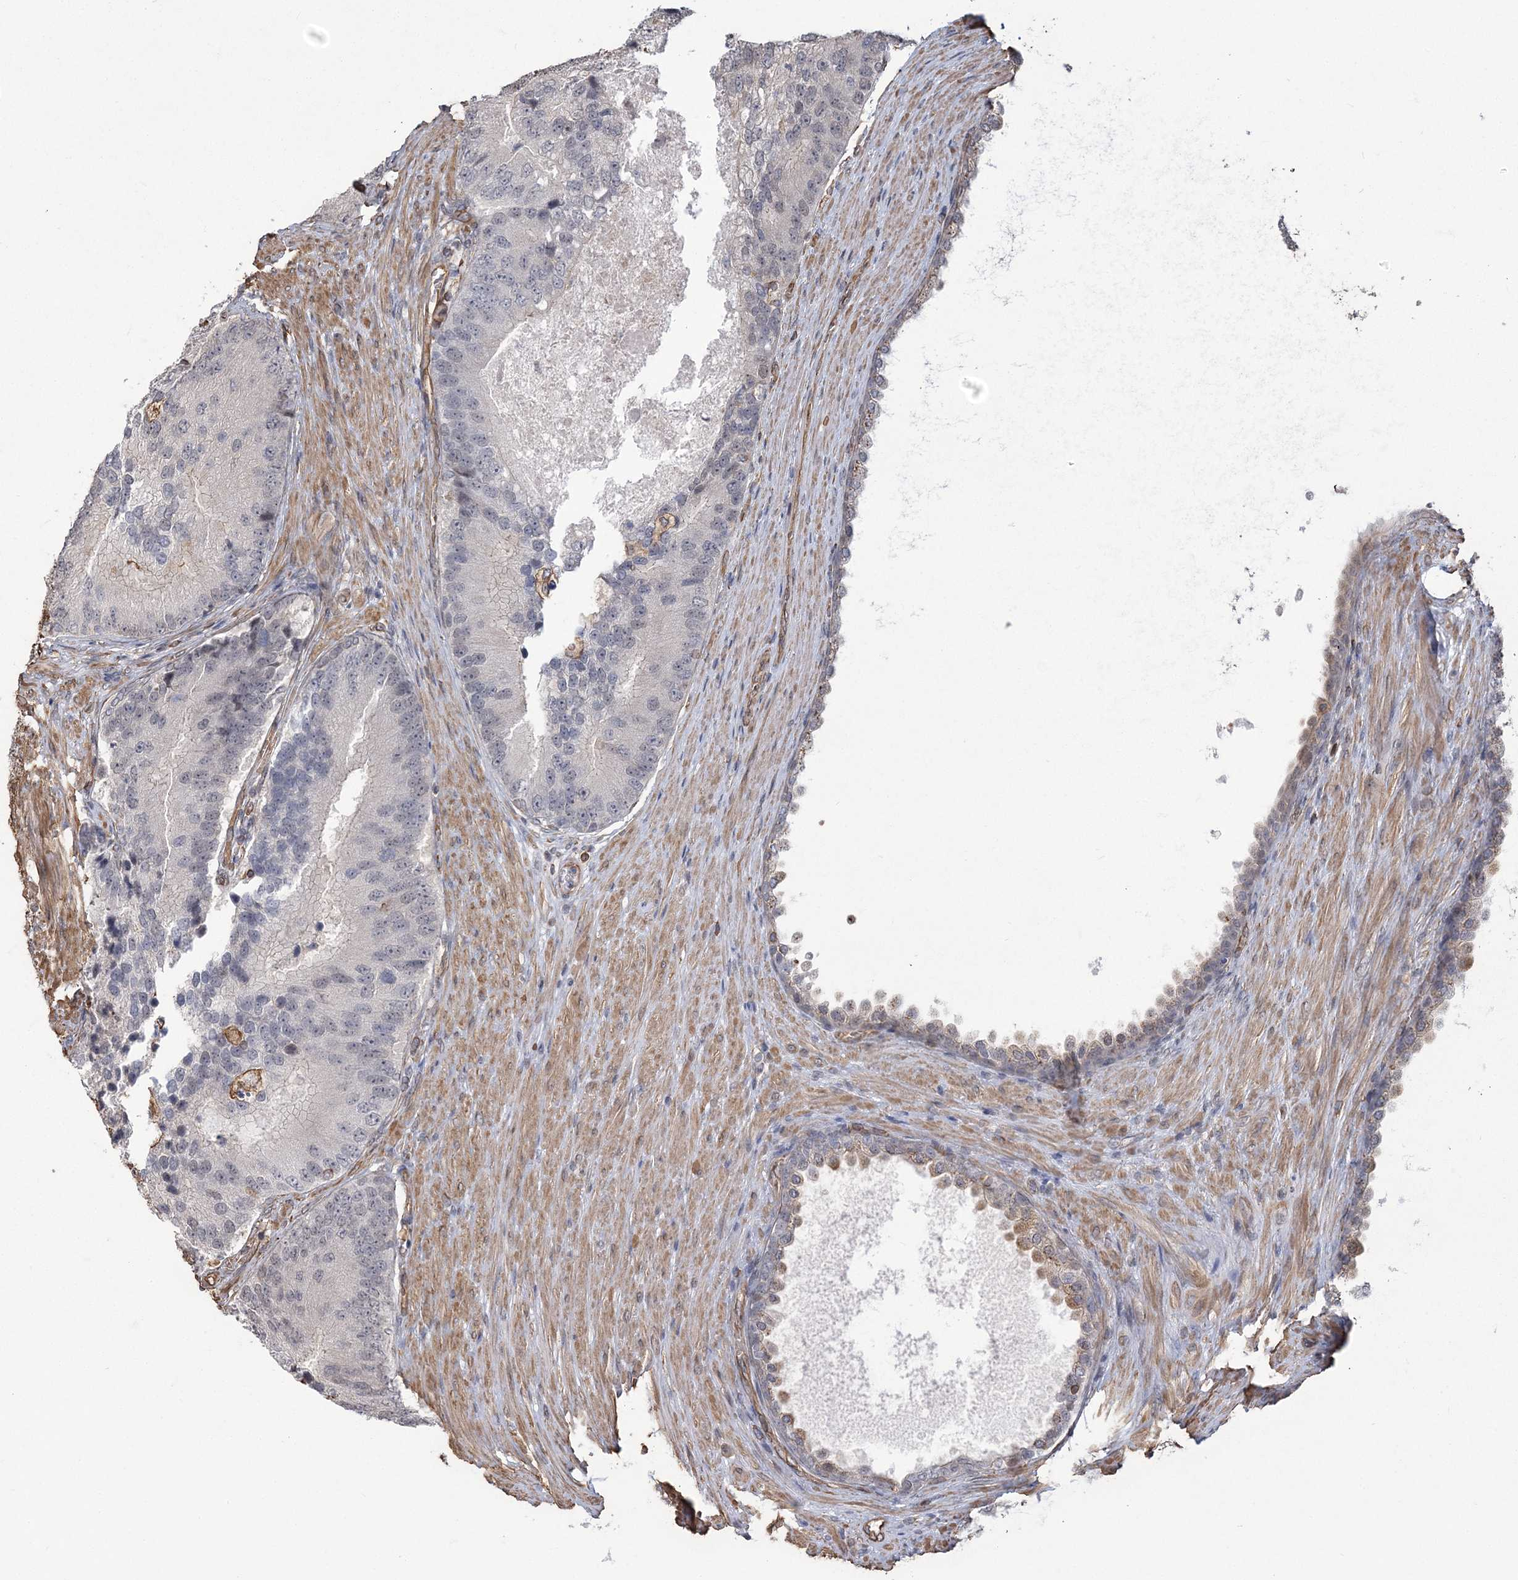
{"staining": {"intensity": "negative", "quantity": "none", "location": "none"}, "tissue": "prostate cancer", "cell_type": "Tumor cells", "image_type": "cancer", "snomed": [{"axis": "morphology", "description": "Adenocarcinoma, High grade"}, {"axis": "topography", "description": "Prostate"}], "caption": "Tumor cells show no significant protein positivity in prostate cancer.", "gene": "ATP11B", "patient": {"sex": "male", "age": 70}}